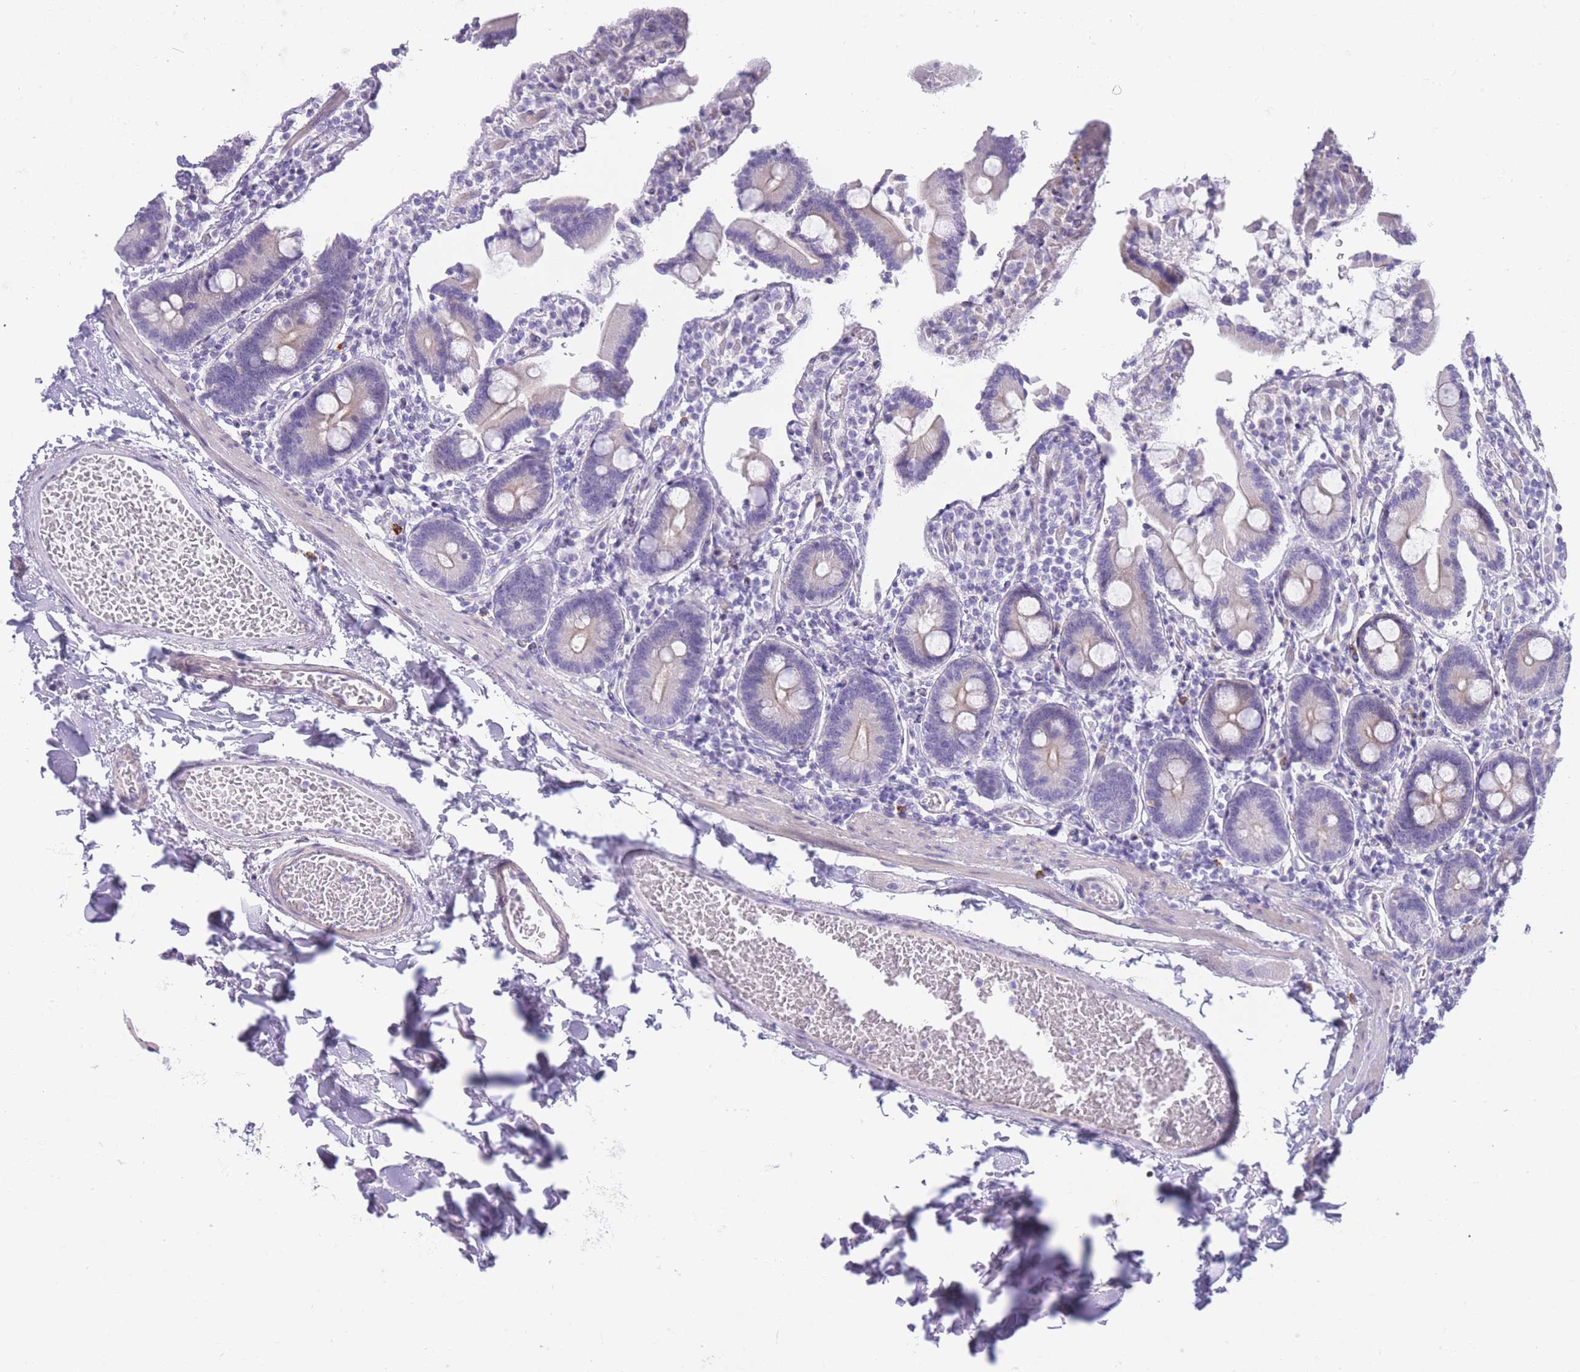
{"staining": {"intensity": "negative", "quantity": "none", "location": "none"}, "tissue": "duodenum", "cell_type": "Glandular cells", "image_type": "normal", "snomed": [{"axis": "morphology", "description": "Normal tissue, NOS"}, {"axis": "topography", "description": "Duodenum"}], "caption": "Benign duodenum was stained to show a protein in brown. There is no significant staining in glandular cells. (DAB (3,3'-diaminobenzidine) immunohistochemistry (IHC) with hematoxylin counter stain).", "gene": "IMPG1", "patient": {"sex": "male", "age": 55}}